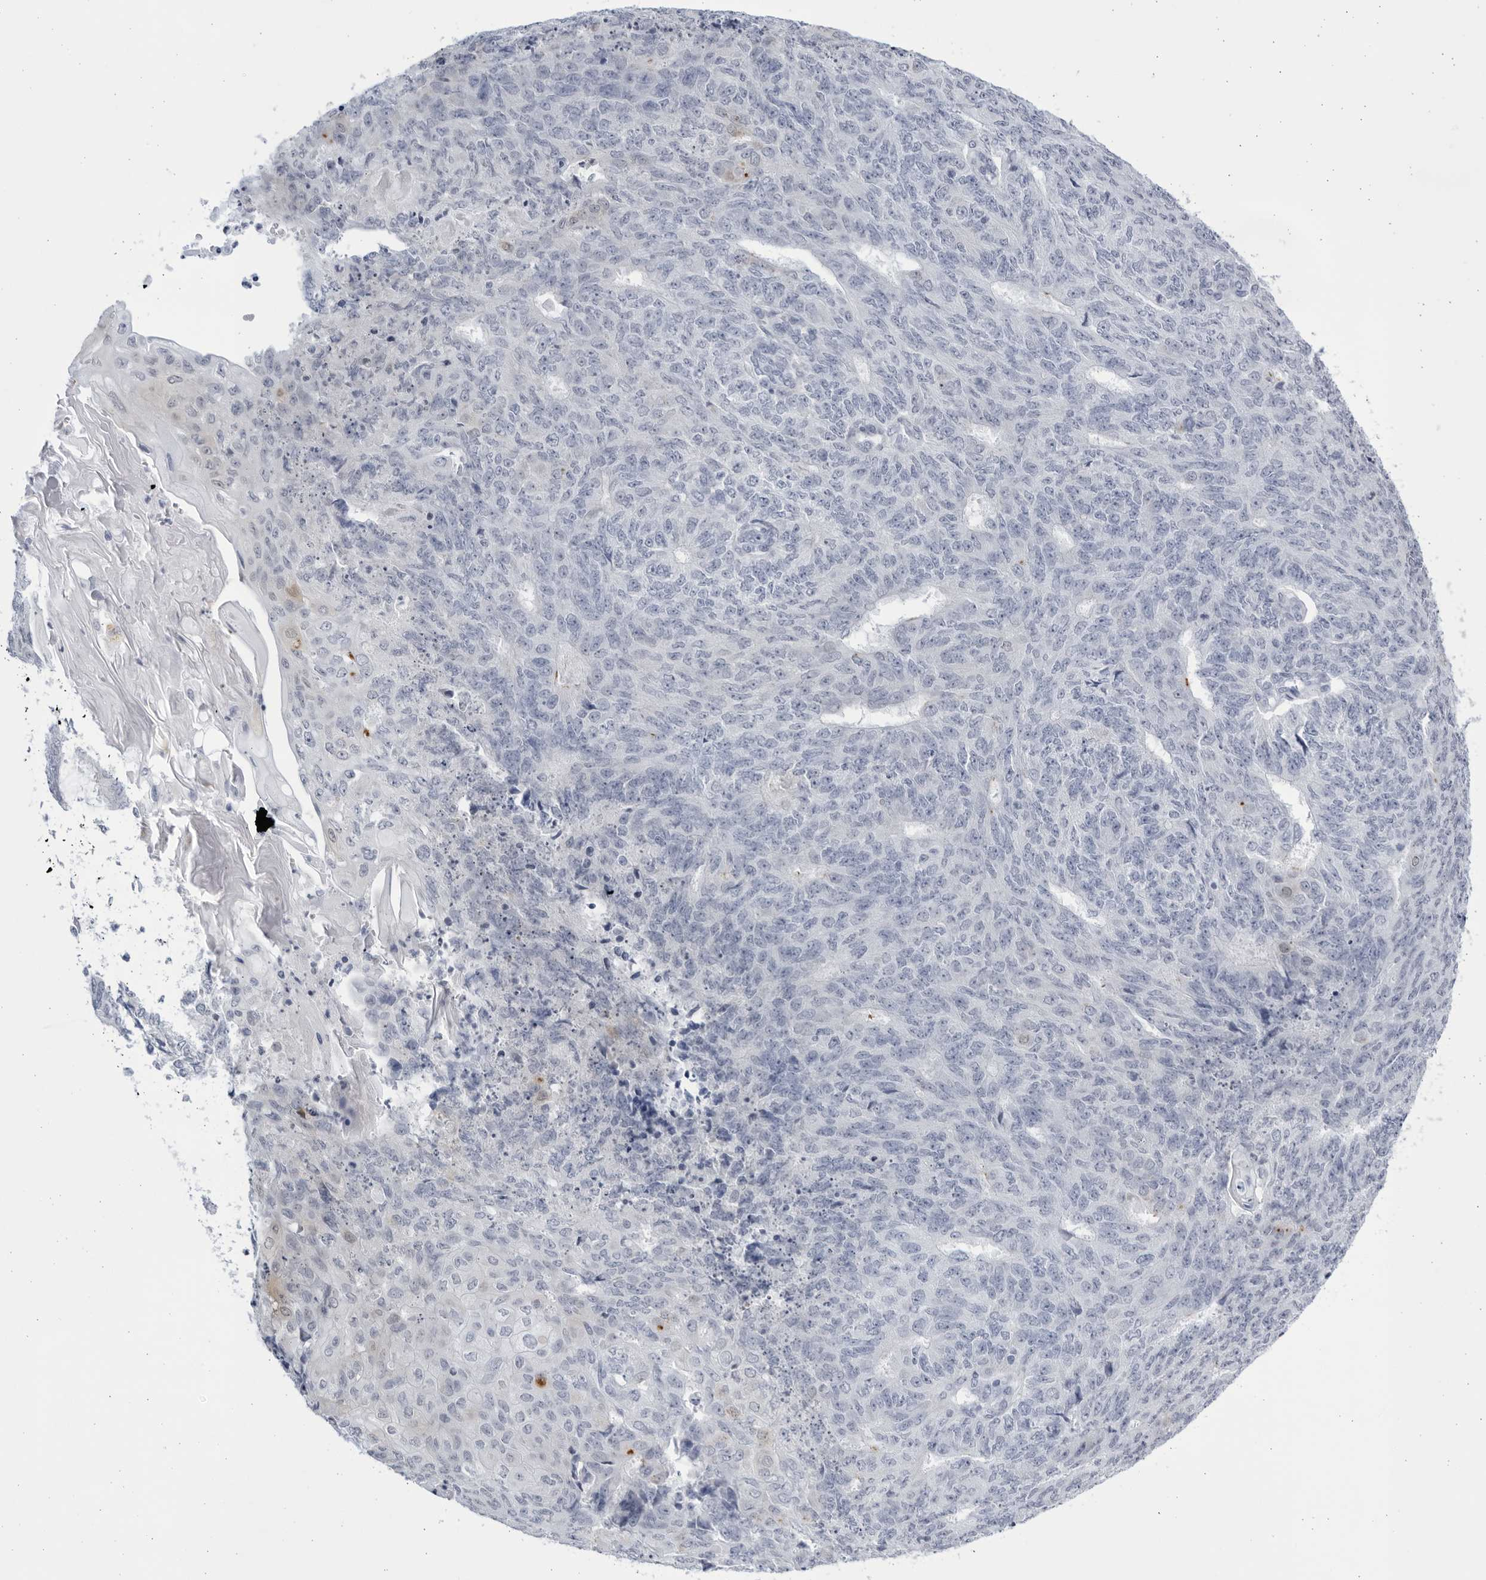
{"staining": {"intensity": "negative", "quantity": "none", "location": "none"}, "tissue": "endometrial cancer", "cell_type": "Tumor cells", "image_type": "cancer", "snomed": [{"axis": "morphology", "description": "Adenocarcinoma, NOS"}, {"axis": "topography", "description": "Endometrium"}], "caption": "High power microscopy photomicrograph of an immunohistochemistry photomicrograph of adenocarcinoma (endometrial), revealing no significant expression in tumor cells.", "gene": "CCDC181", "patient": {"sex": "female", "age": 32}}